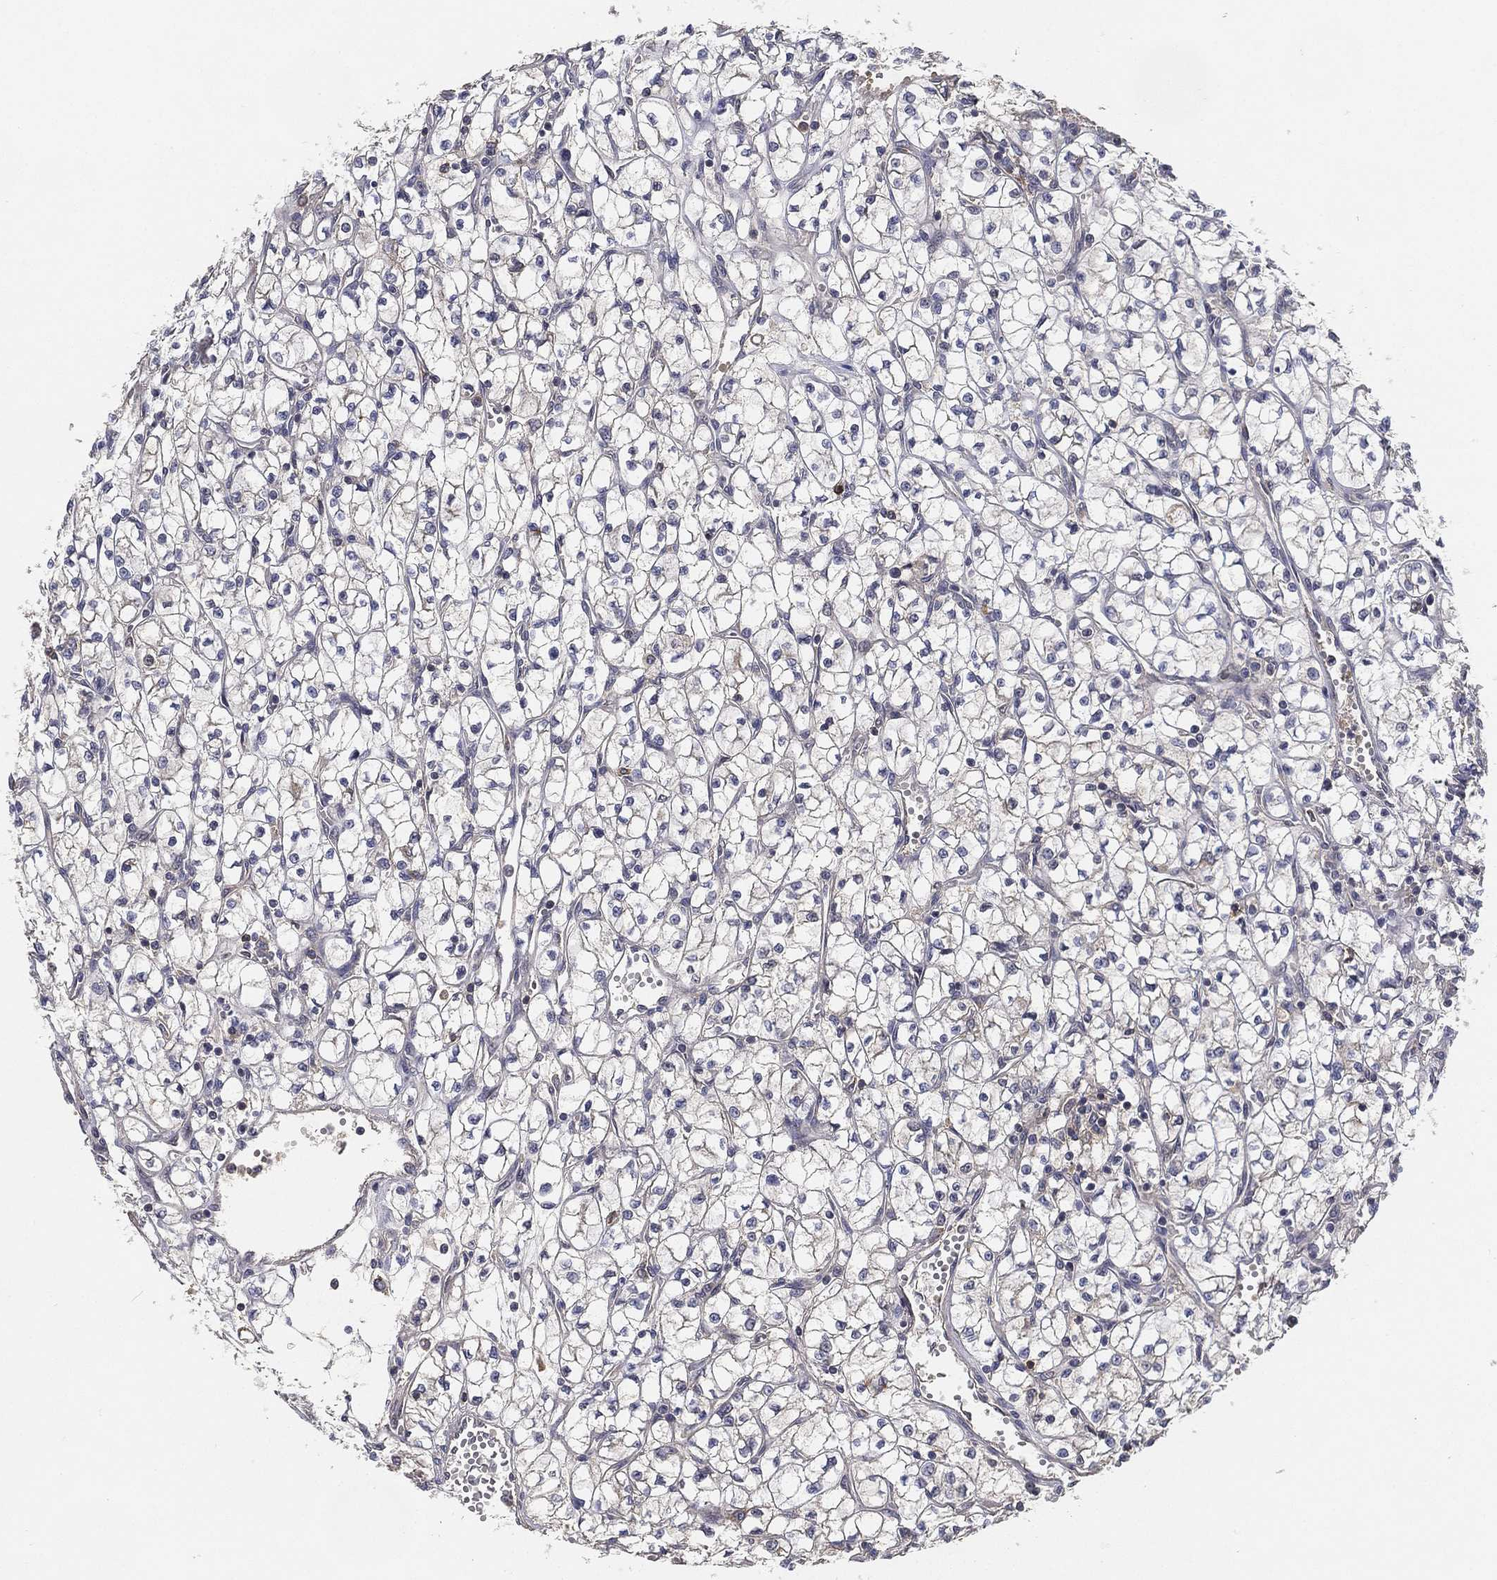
{"staining": {"intensity": "negative", "quantity": "none", "location": "none"}, "tissue": "renal cancer", "cell_type": "Tumor cells", "image_type": "cancer", "snomed": [{"axis": "morphology", "description": "Adenocarcinoma, NOS"}, {"axis": "topography", "description": "Kidney"}], "caption": "Protein analysis of renal adenocarcinoma displays no significant positivity in tumor cells.", "gene": "CFAP251", "patient": {"sex": "female", "age": 64}}